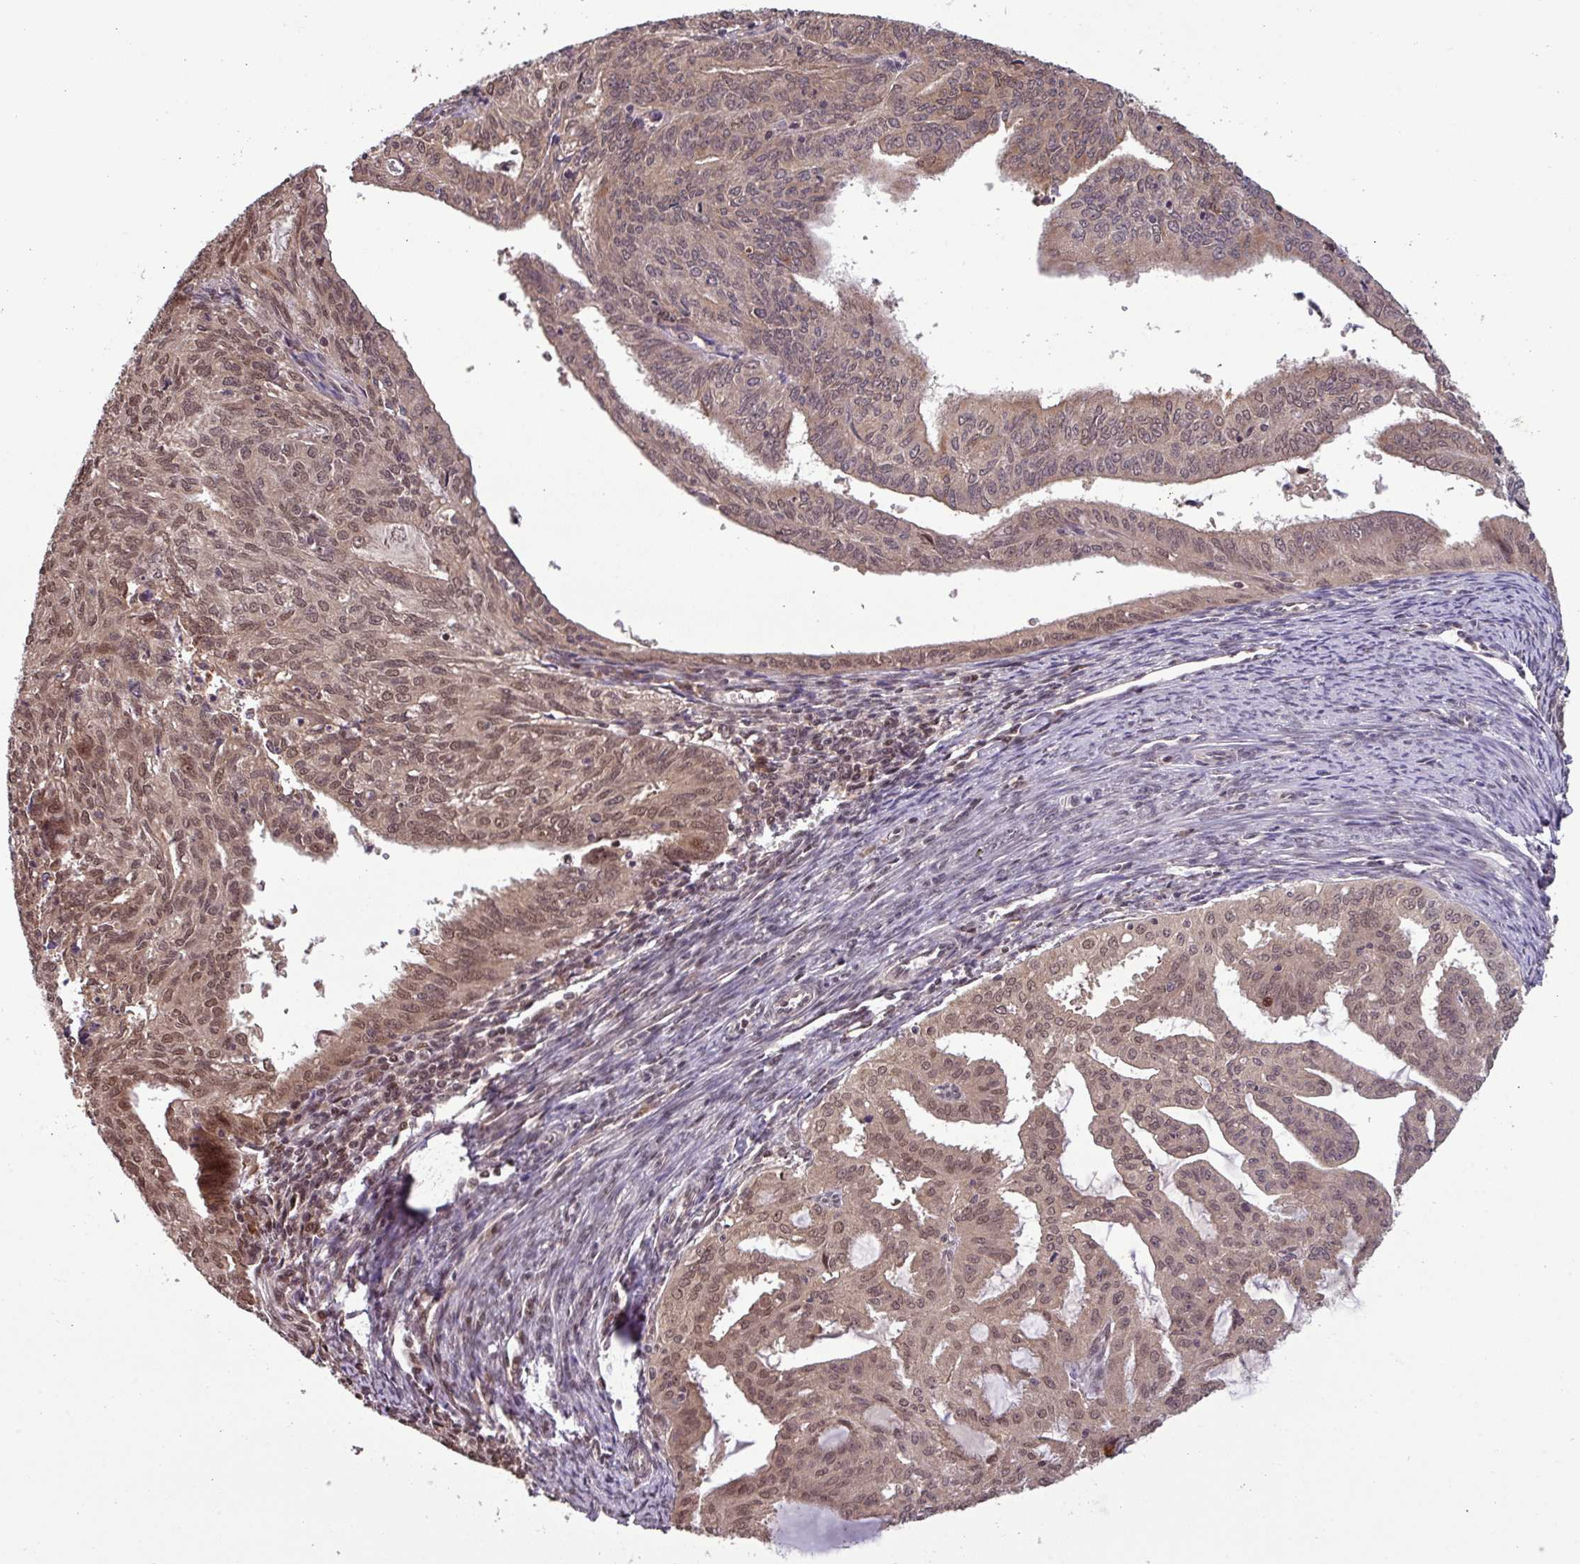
{"staining": {"intensity": "moderate", "quantity": ">75%", "location": "cytoplasmic/membranous,nuclear"}, "tissue": "endometrial cancer", "cell_type": "Tumor cells", "image_type": "cancer", "snomed": [{"axis": "morphology", "description": "Adenocarcinoma, NOS"}, {"axis": "topography", "description": "Endometrium"}], "caption": "Immunohistochemistry (IHC) photomicrograph of human endometrial cancer (adenocarcinoma) stained for a protein (brown), which reveals medium levels of moderate cytoplasmic/membranous and nuclear positivity in about >75% of tumor cells.", "gene": "NOB1", "patient": {"sex": "female", "age": 70}}